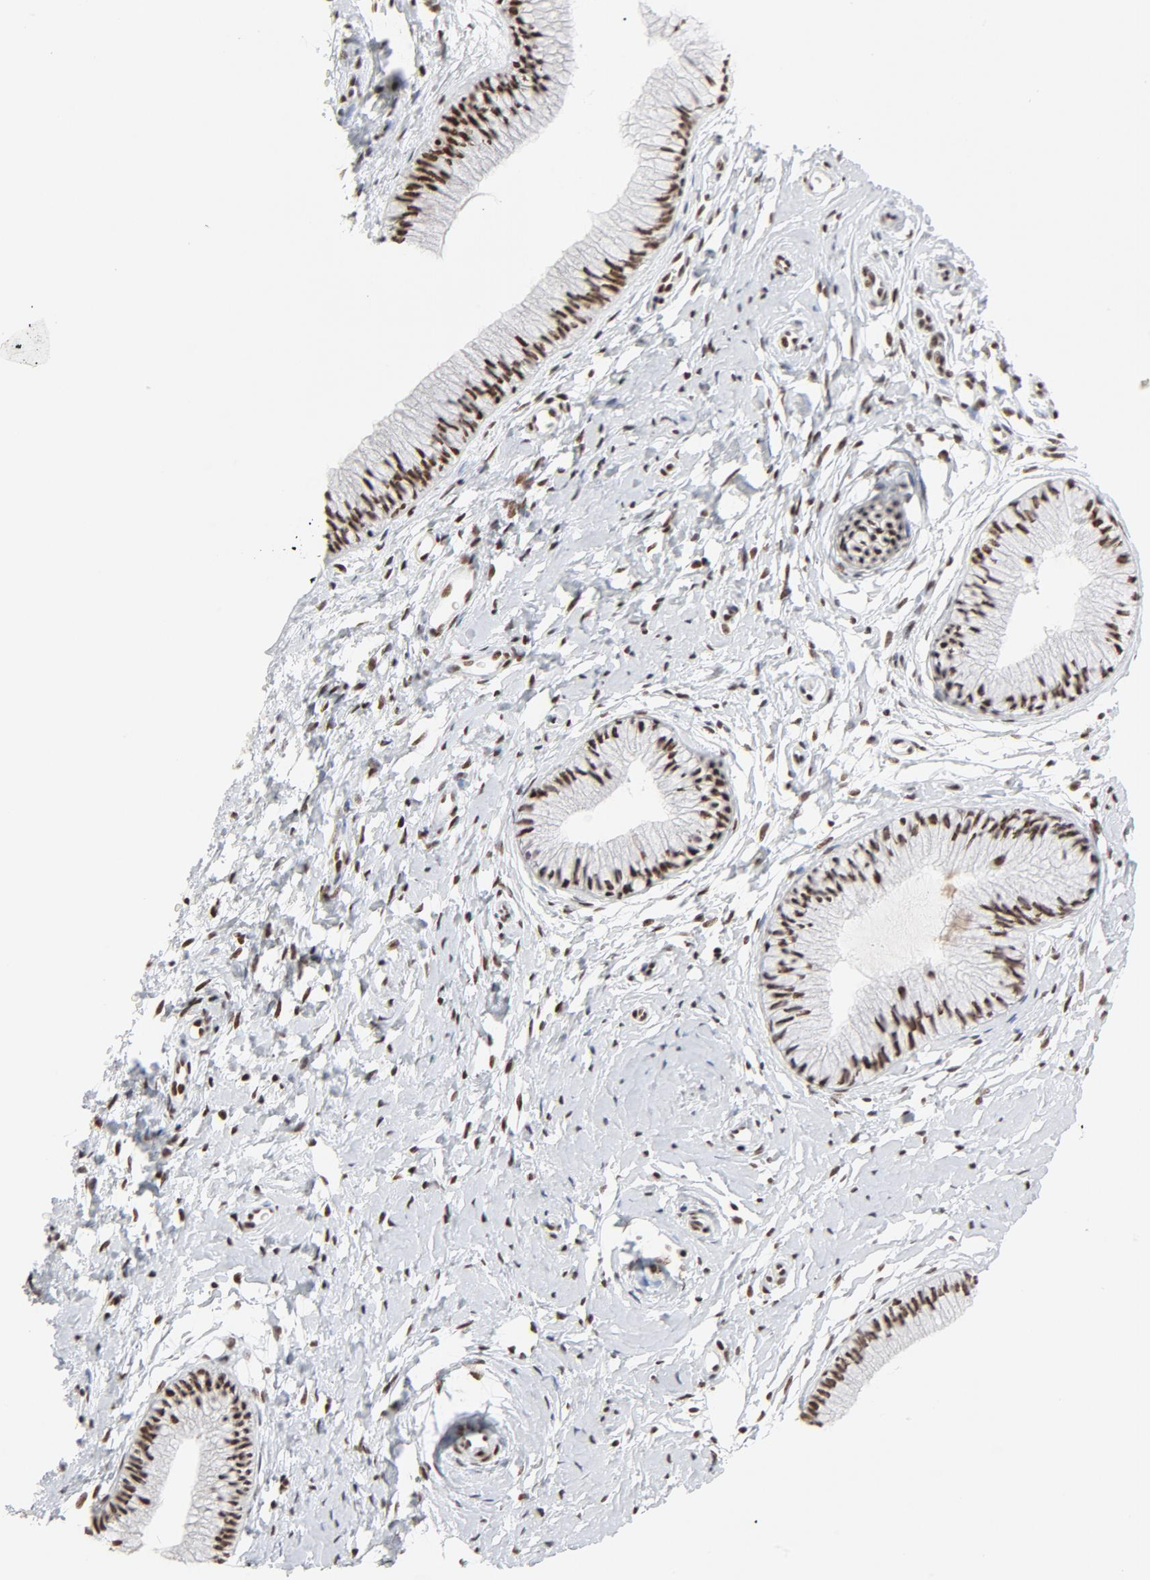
{"staining": {"intensity": "moderate", "quantity": ">75%", "location": "nuclear"}, "tissue": "cervix", "cell_type": "Glandular cells", "image_type": "normal", "snomed": [{"axis": "morphology", "description": "Normal tissue, NOS"}, {"axis": "topography", "description": "Cervix"}], "caption": "An IHC photomicrograph of unremarkable tissue is shown. Protein staining in brown labels moderate nuclear positivity in cervix within glandular cells. (brown staining indicates protein expression, while blue staining denotes nuclei).", "gene": "GTF2H1", "patient": {"sex": "female", "age": 46}}